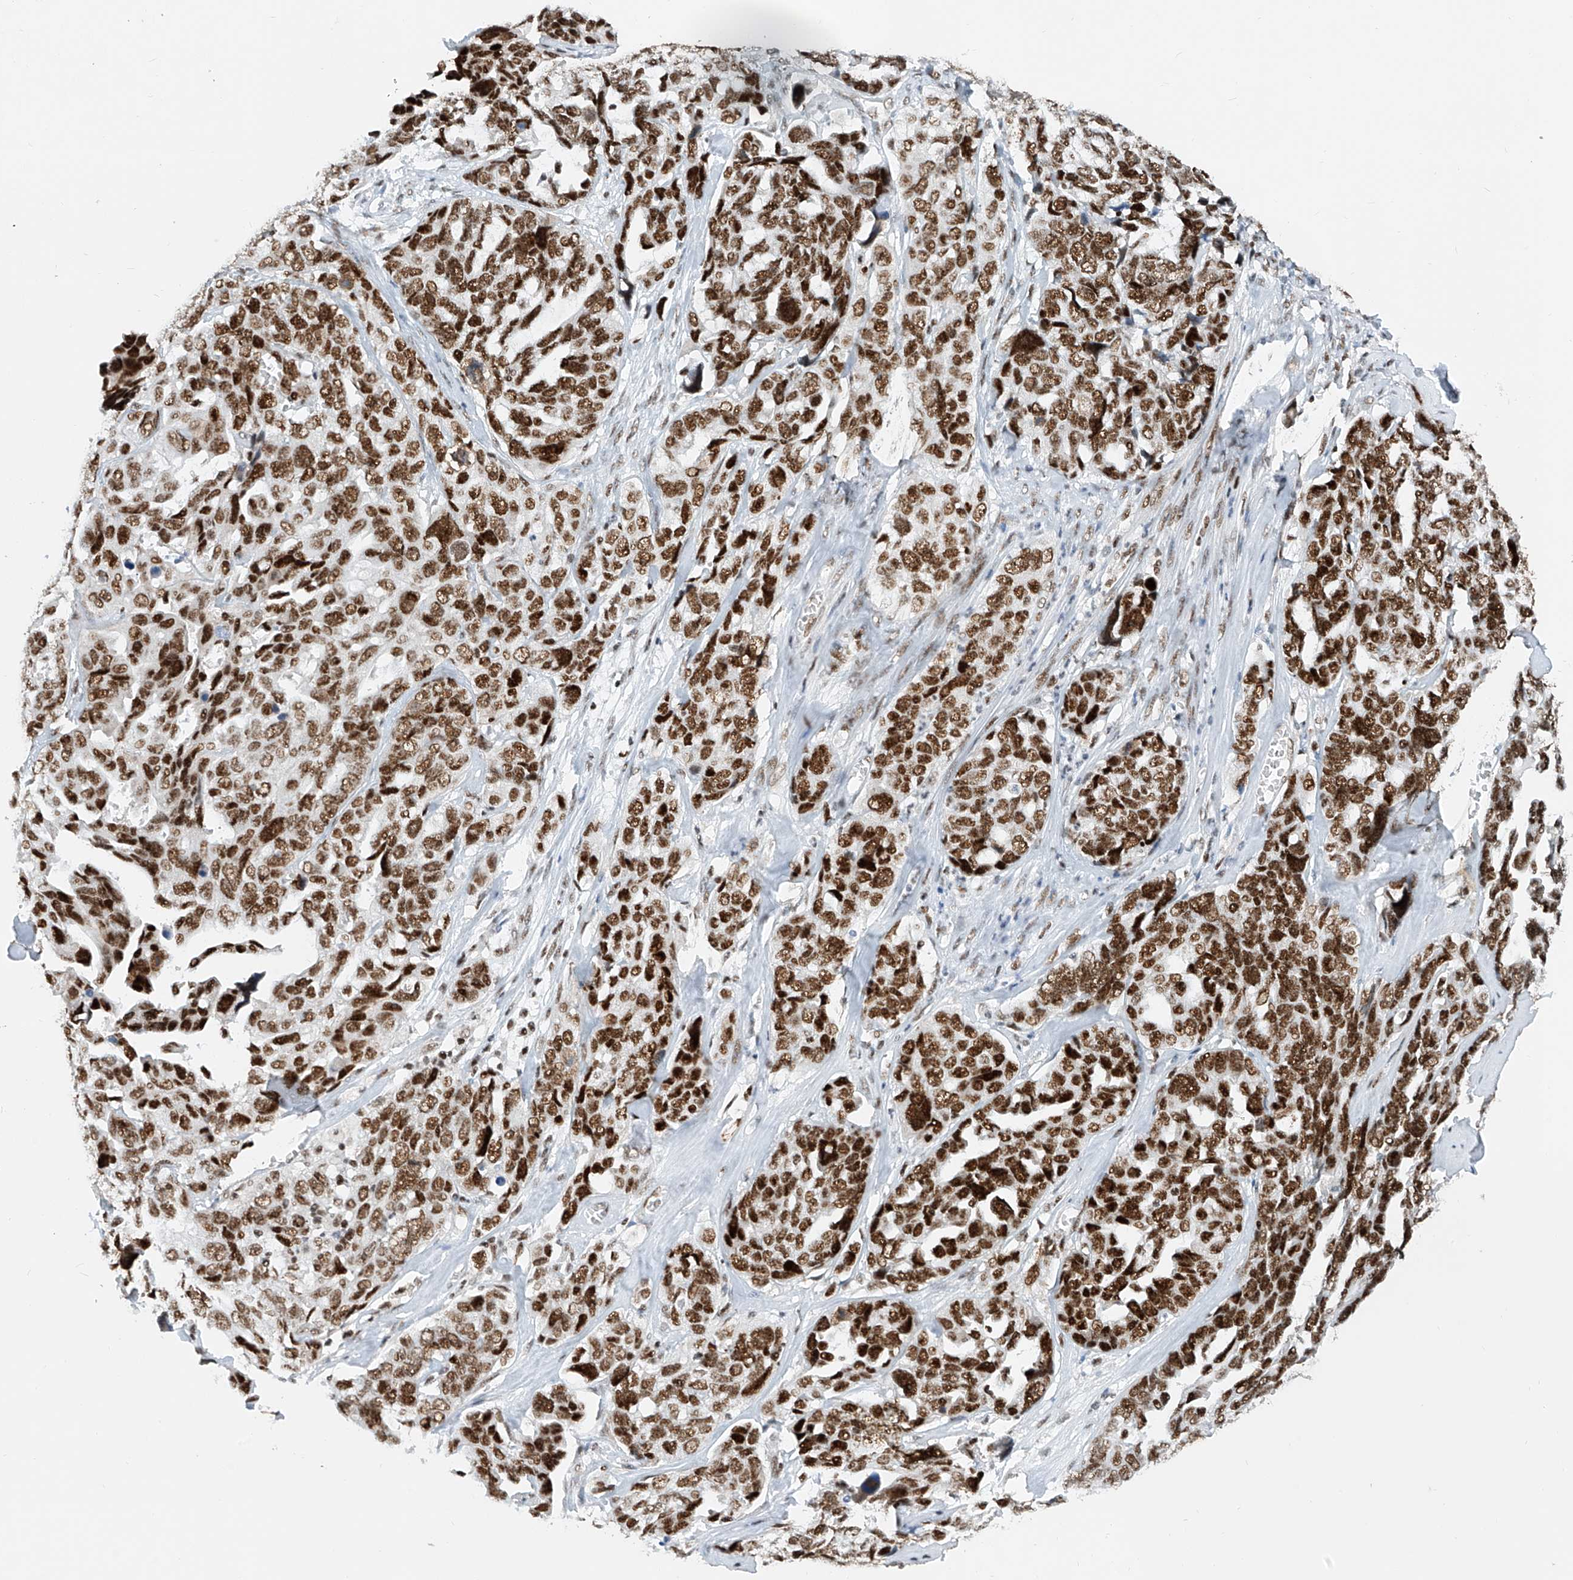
{"staining": {"intensity": "strong", "quantity": ">75%", "location": "nuclear"}, "tissue": "ovarian cancer", "cell_type": "Tumor cells", "image_type": "cancer", "snomed": [{"axis": "morphology", "description": "Cystadenocarcinoma, serous, NOS"}, {"axis": "topography", "description": "Ovary"}], "caption": "A high-resolution photomicrograph shows IHC staining of ovarian cancer, which shows strong nuclear positivity in about >75% of tumor cells. Ihc stains the protein in brown and the nuclei are stained blue.", "gene": "TAF4", "patient": {"sex": "female", "age": 79}}